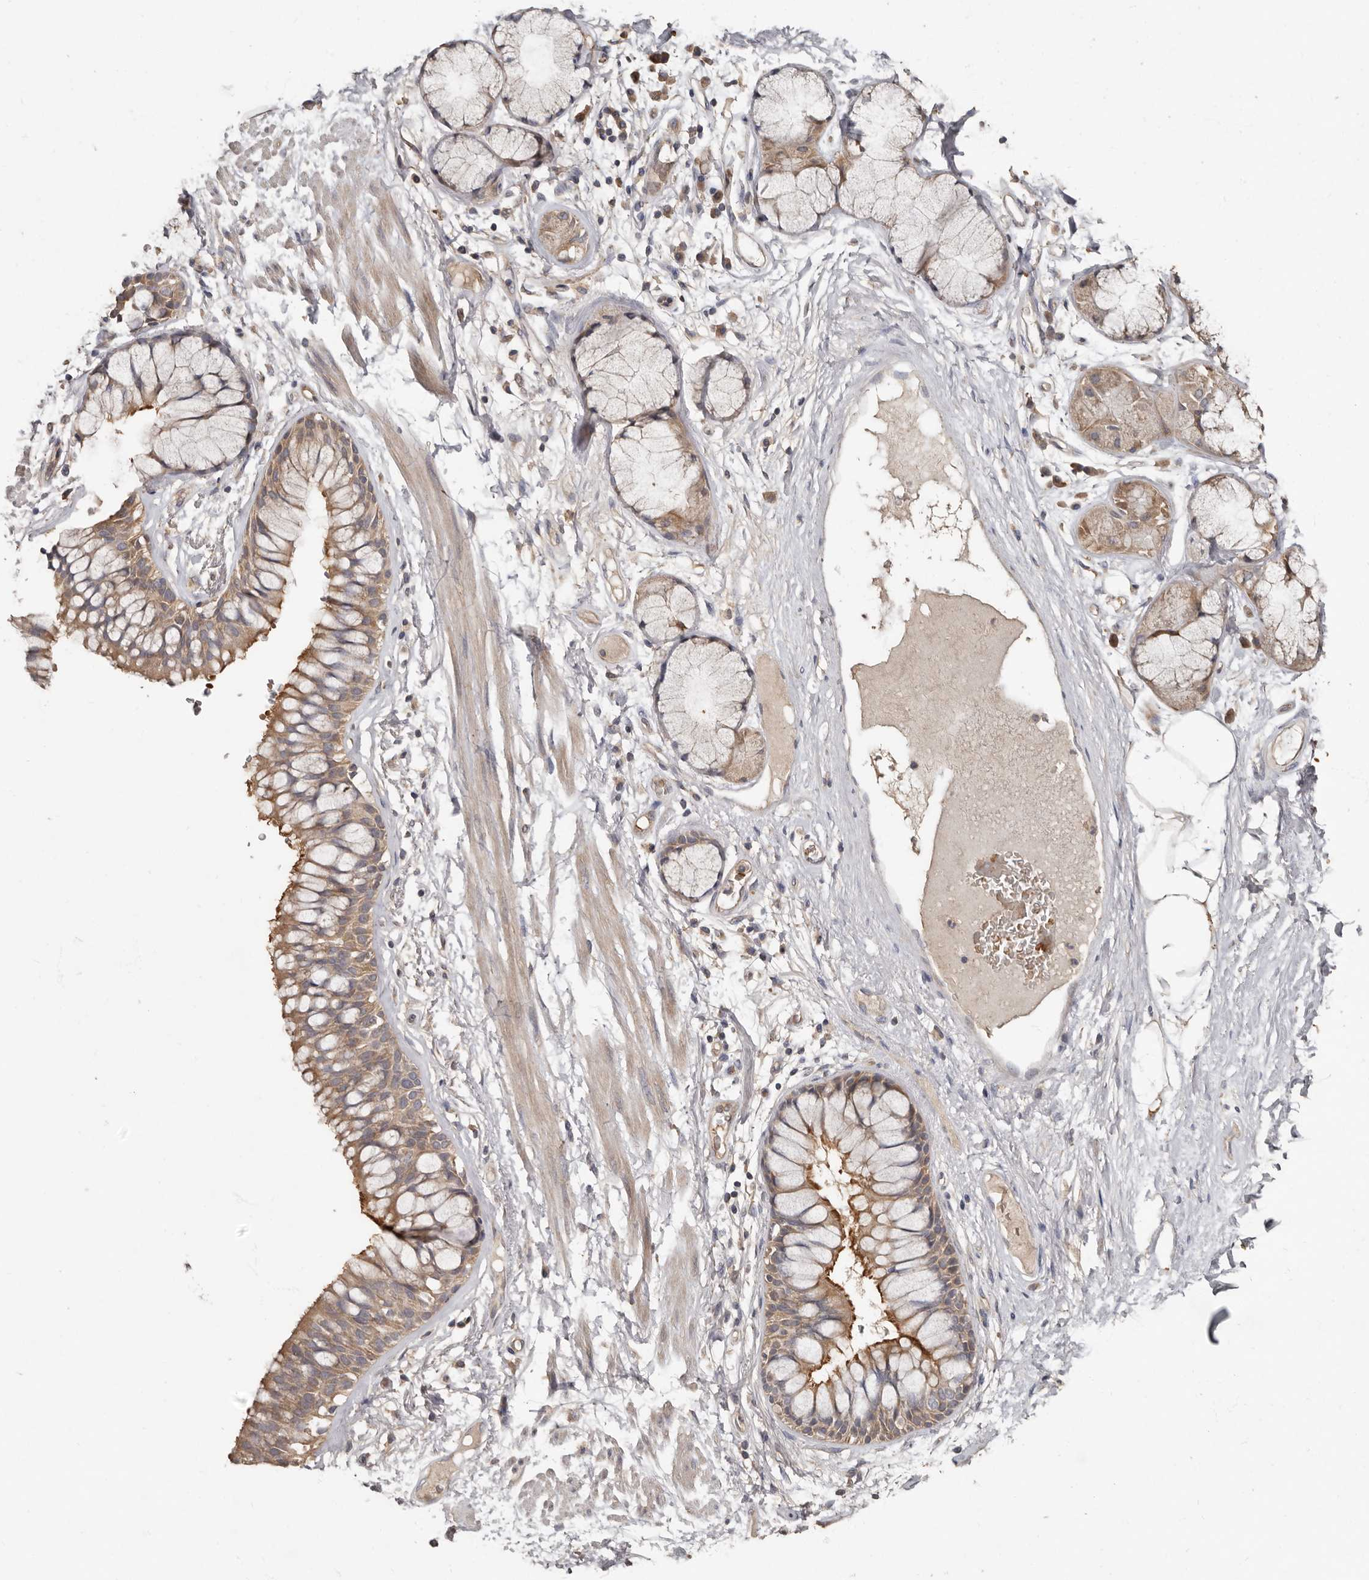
{"staining": {"intensity": "negative", "quantity": "none", "location": "none"}, "tissue": "adipose tissue", "cell_type": "Adipocytes", "image_type": "normal", "snomed": [{"axis": "morphology", "description": "Normal tissue, NOS"}, {"axis": "topography", "description": "Bronchus"}], "caption": "Adipocytes are negative for protein expression in normal human adipose tissue. (DAB immunohistochemistry, high magnification).", "gene": "KIF26B", "patient": {"sex": "male", "age": 66}}